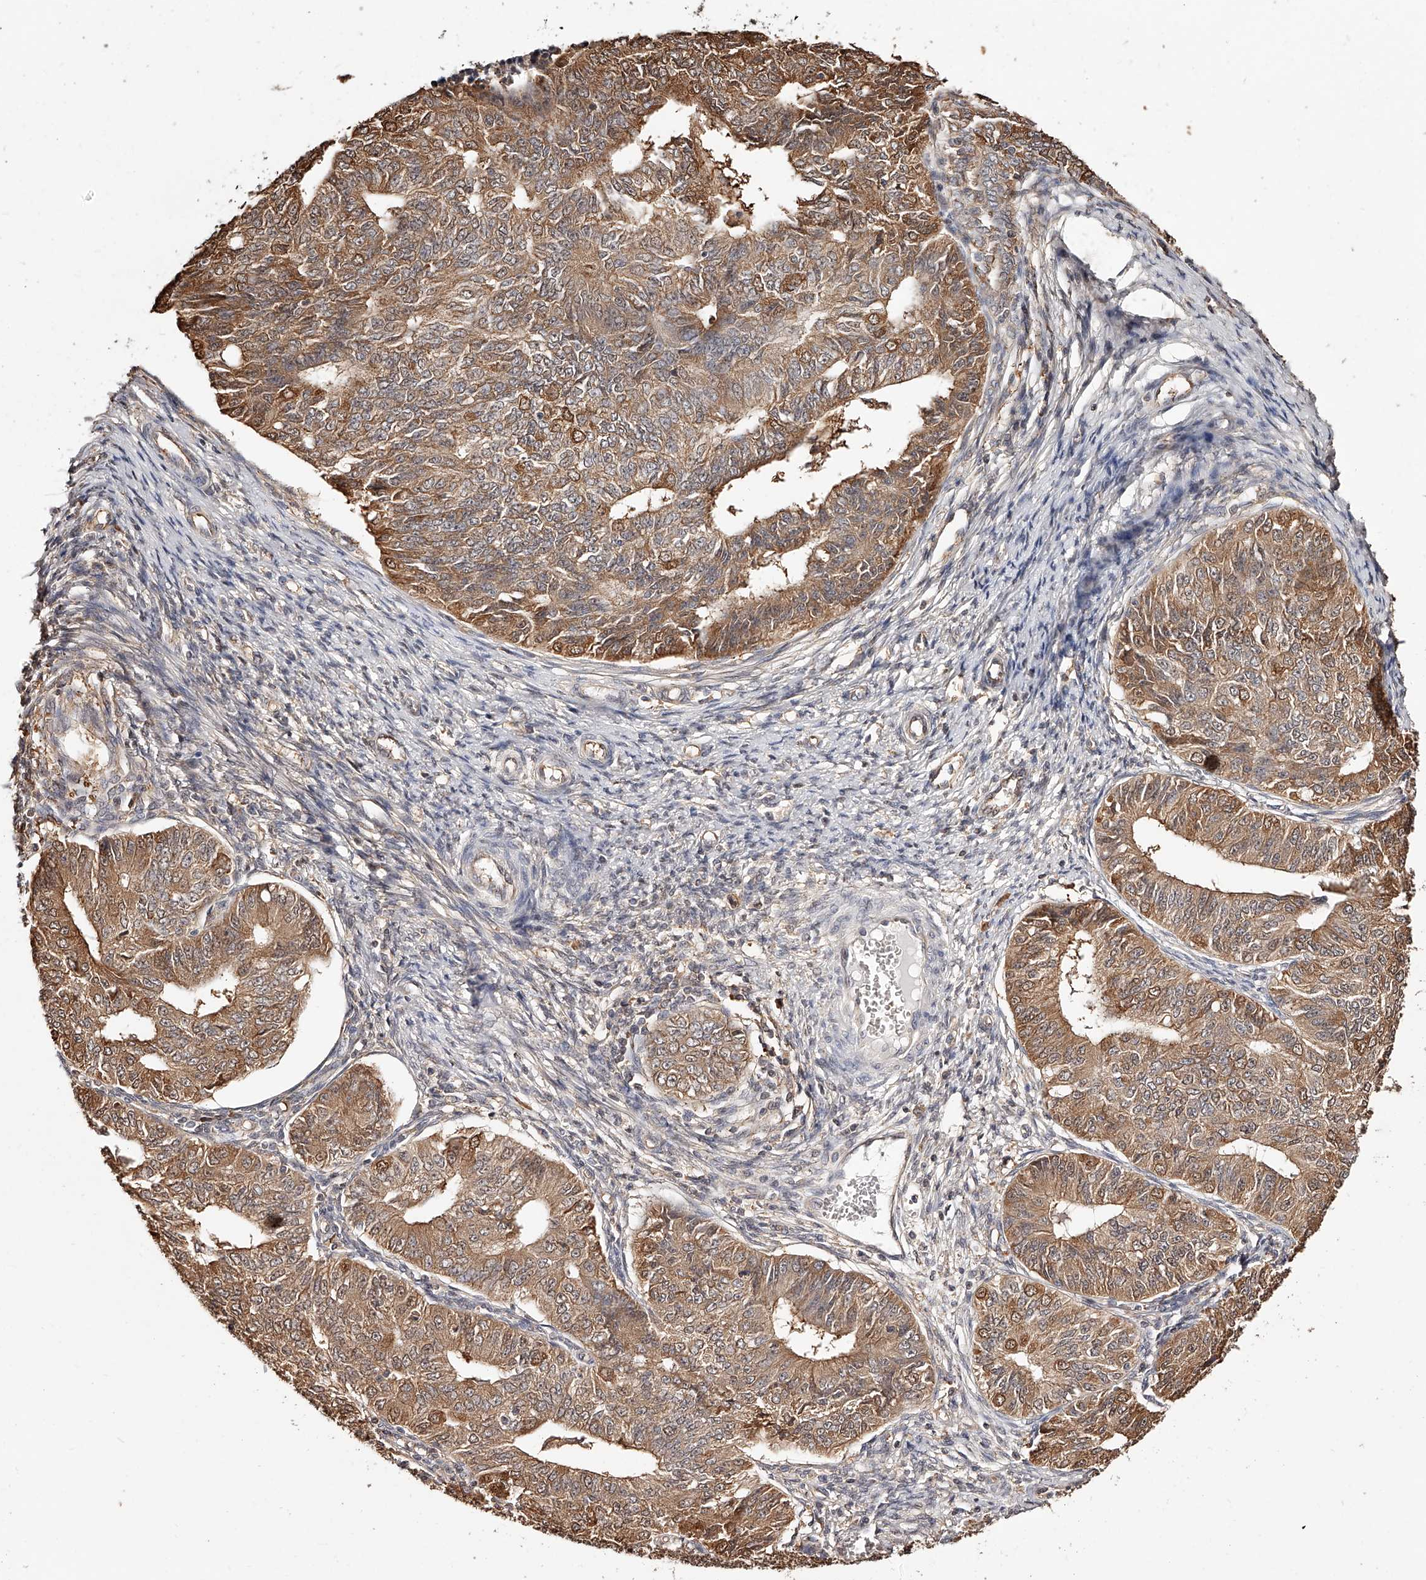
{"staining": {"intensity": "moderate", "quantity": ">75%", "location": "cytoplasmic/membranous"}, "tissue": "endometrial cancer", "cell_type": "Tumor cells", "image_type": "cancer", "snomed": [{"axis": "morphology", "description": "Adenocarcinoma, NOS"}, {"axis": "topography", "description": "Endometrium"}], "caption": "The immunohistochemical stain labels moderate cytoplasmic/membranous expression in tumor cells of endometrial cancer tissue. Immunohistochemistry stains the protein in brown and the nuclei are stained blue.", "gene": "ZNF582", "patient": {"sex": "female", "age": 32}}